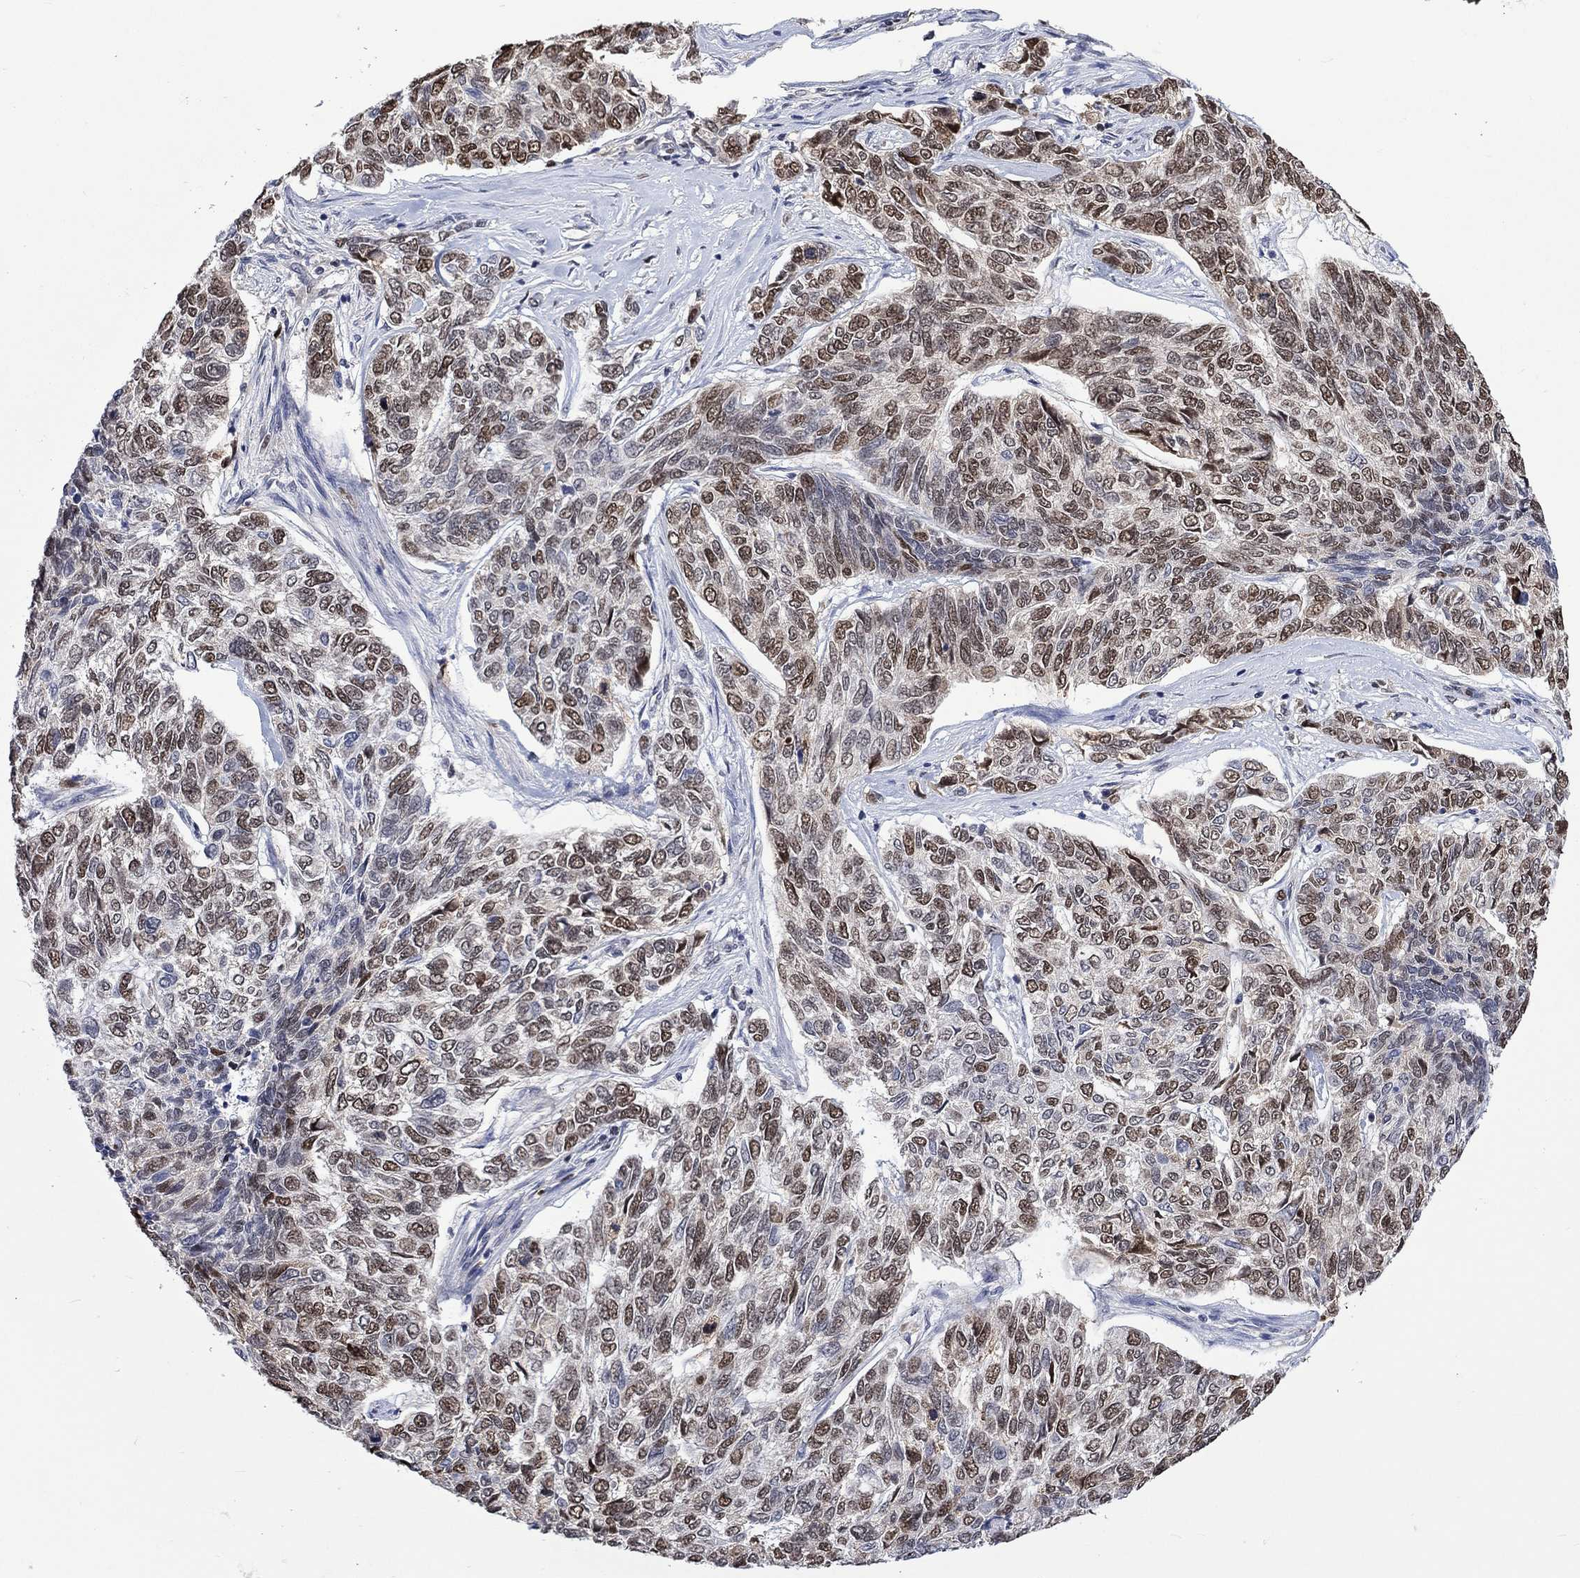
{"staining": {"intensity": "moderate", "quantity": "25%-75%", "location": "nuclear"}, "tissue": "skin cancer", "cell_type": "Tumor cells", "image_type": "cancer", "snomed": [{"axis": "morphology", "description": "Basal cell carcinoma"}, {"axis": "topography", "description": "Skin"}], "caption": "Immunohistochemical staining of human skin cancer (basal cell carcinoma) reveals moderate nuclear protein expression in approximately 25%-75% of tumor cells. The staining was performed using DAB (3,3'-diaminobenzidine), with brown indicating positive protein expression. Nuclei are stained blue with hematoxylin.", "gene": "RAD54L2", "patient": {"sex": "female", "age": 65}}